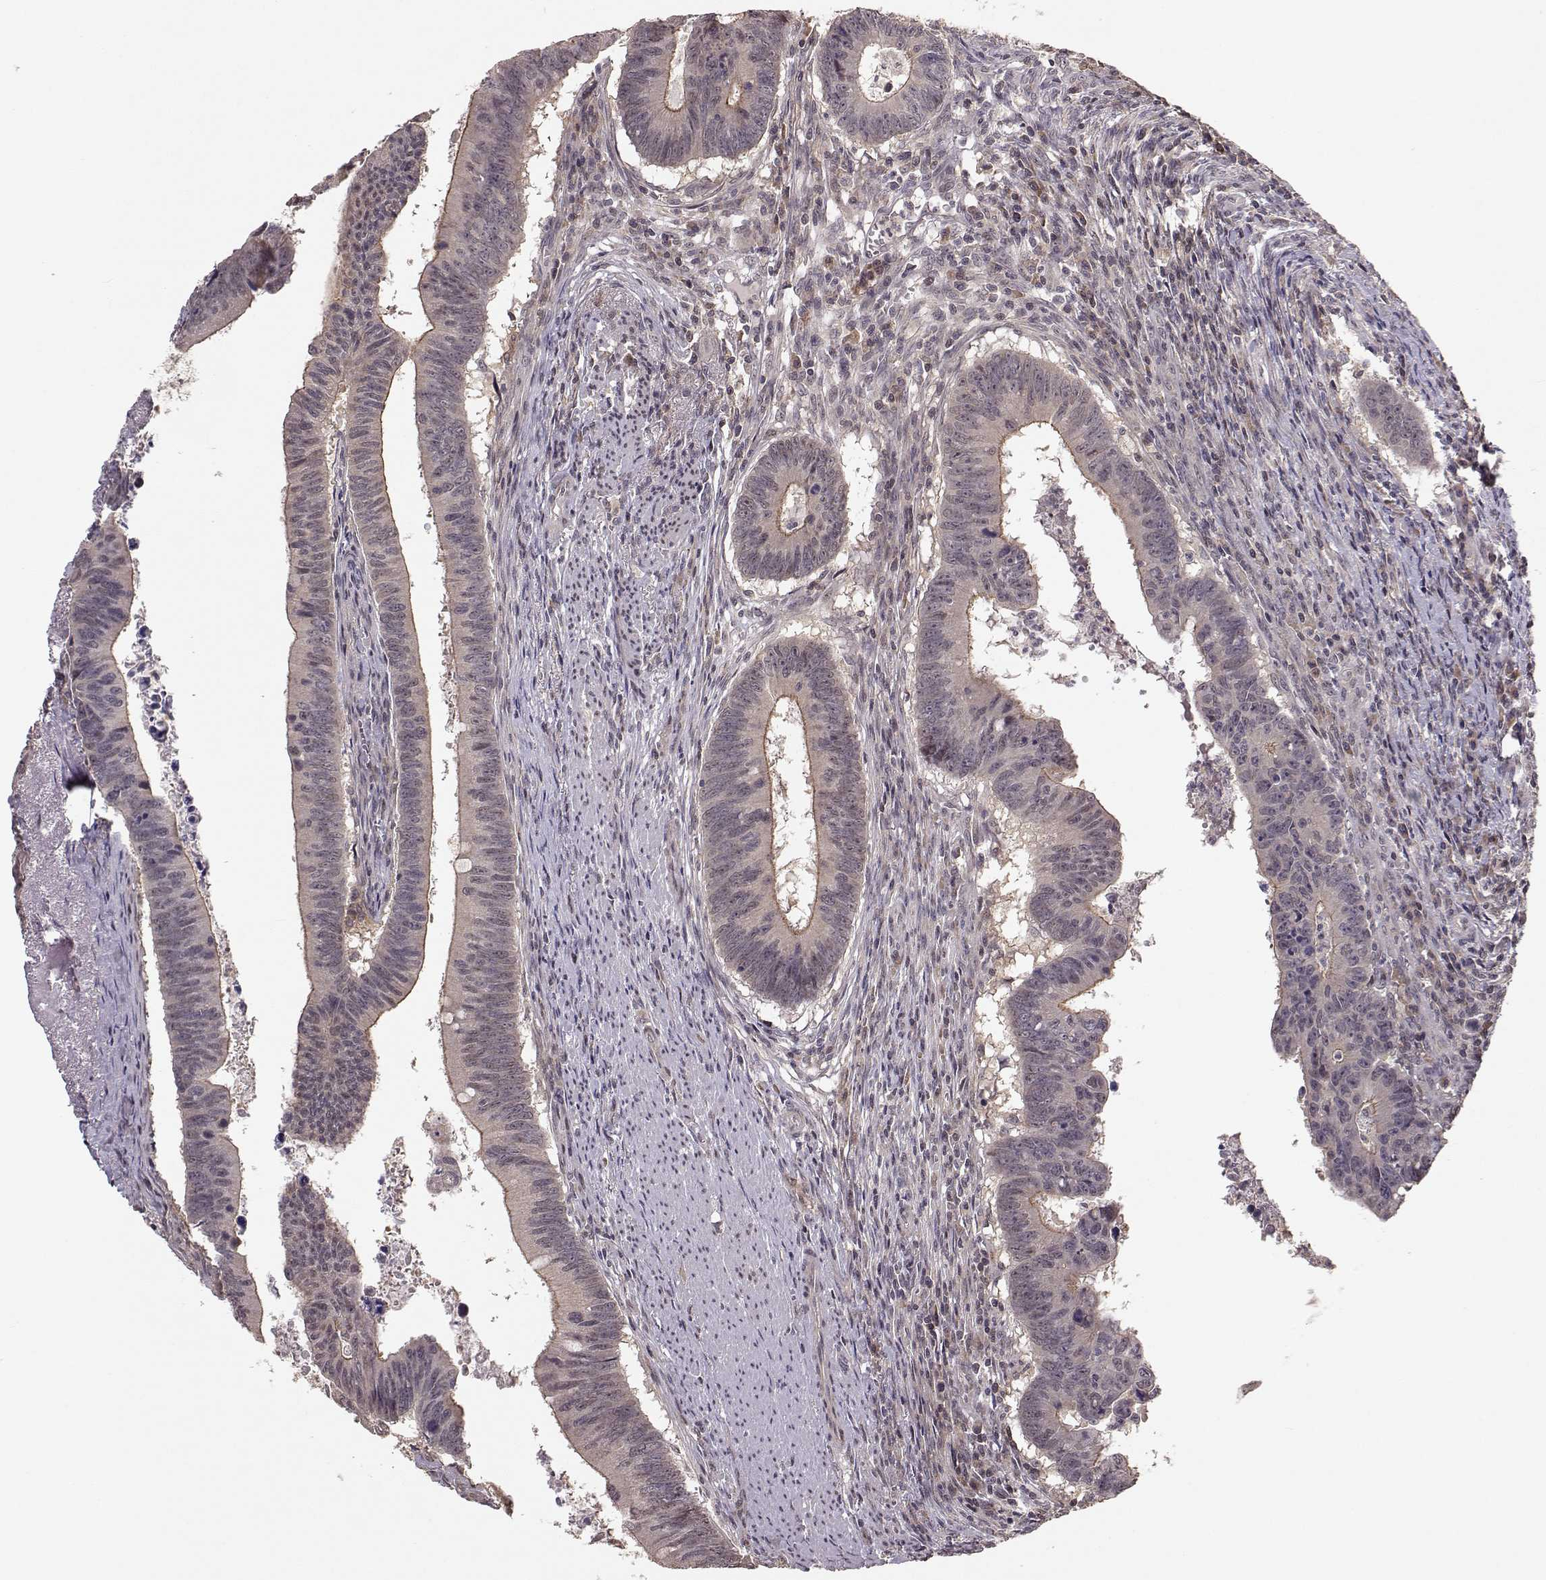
{"staining": {"intensity": "moderate", "quantity": "<25%", "location": "cytoplasmic/membranous"}, "tissue": "colorectal cancer", "cell_type": "Tumor cells", "image_type": "cancer", "snomed": [{"axis": "morphology", "description": "Adenocarcinoma, NOS"}, {"axis": "topography", "description": "Colon"}], "caption": "Immunohistochemical staining of colorectal adenocarcinoma reveals moderate cytoplasmic/membranous protein positivity in about <25% of tumor cells.", "gene": "PLEKHG3", "patient": {"sex": "female", "age": 87}}